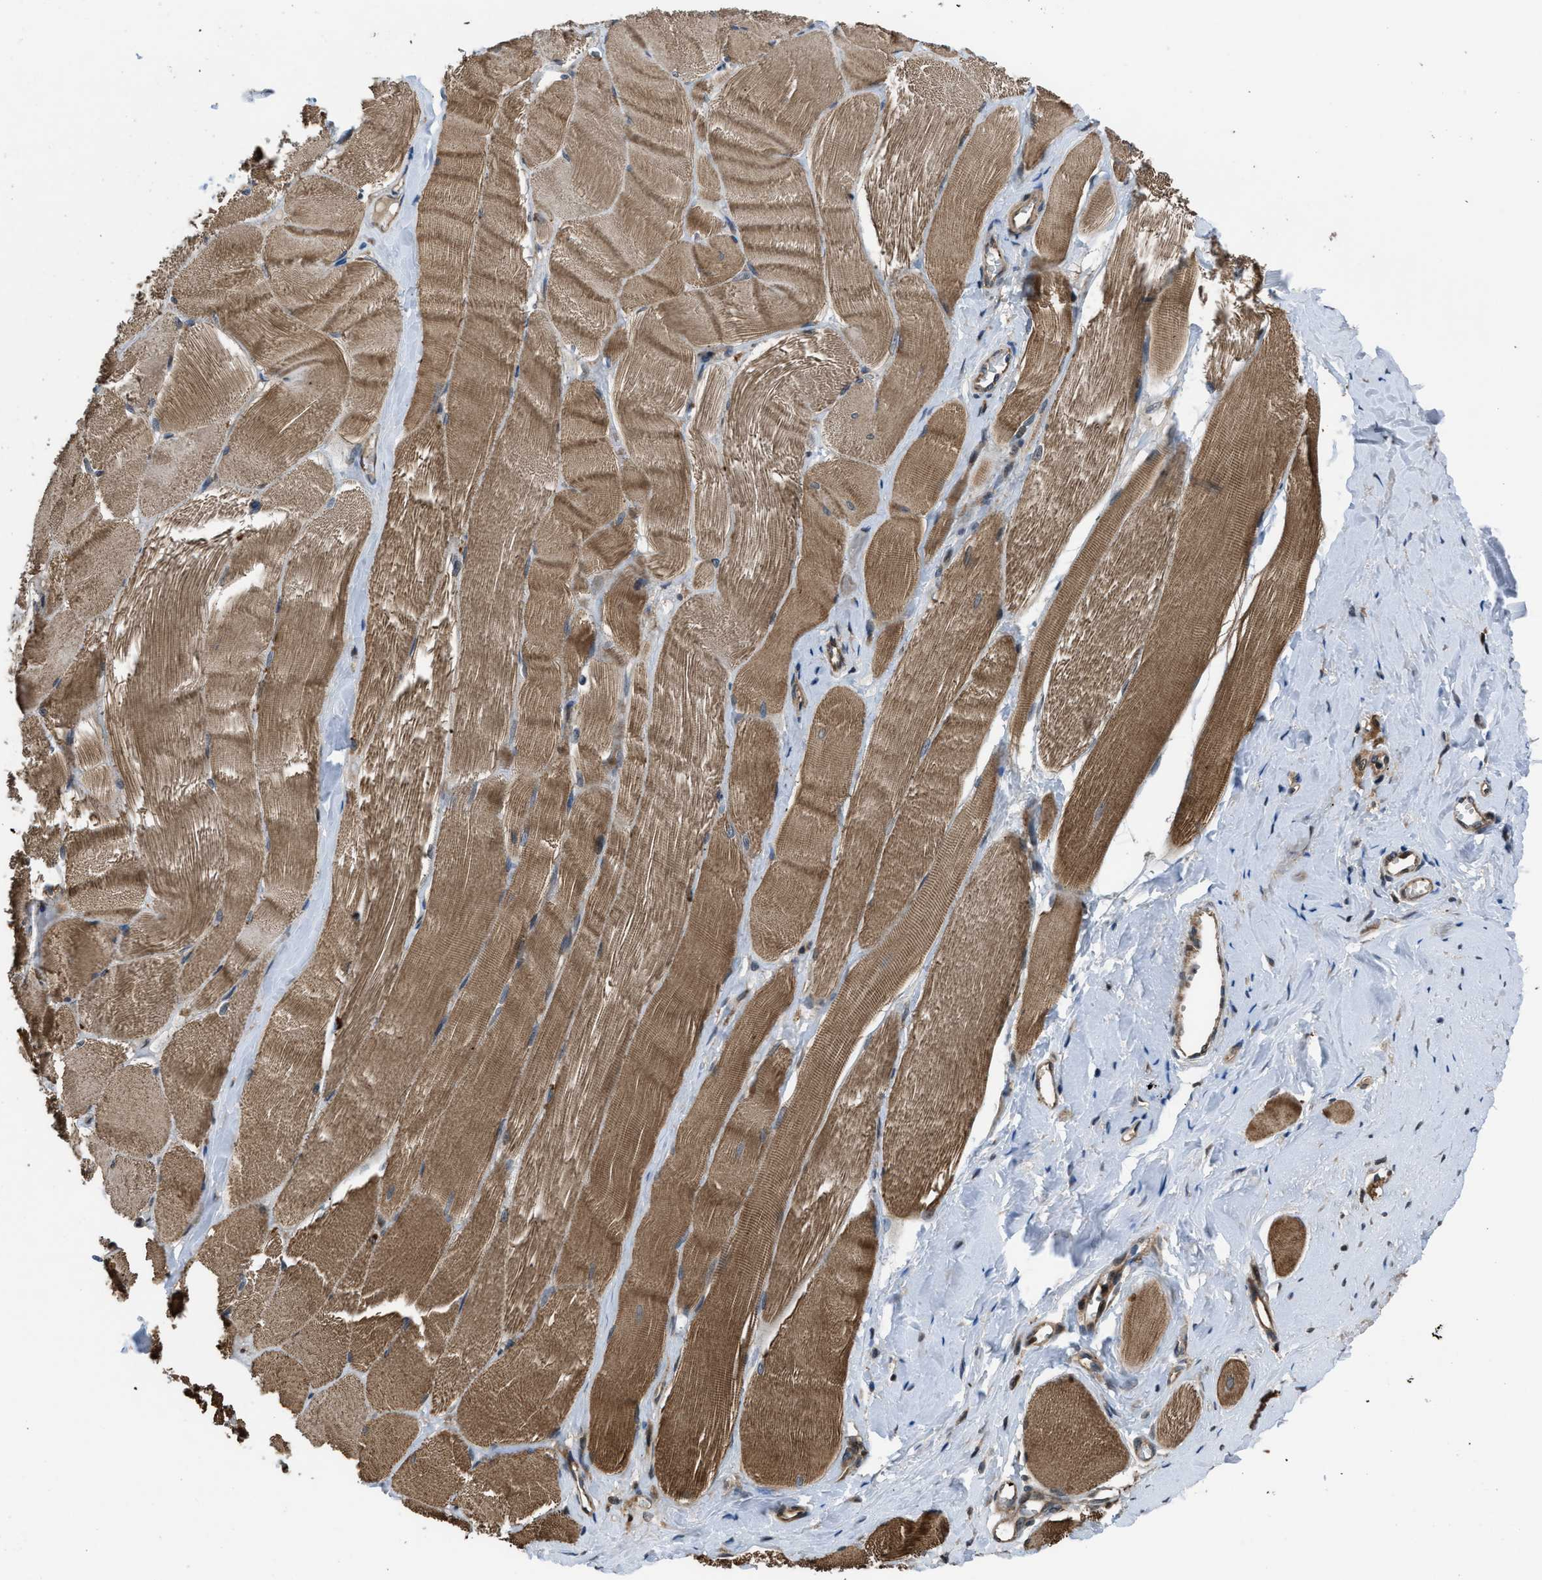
{"staining": {"intensity": "moderate", "quantity": ">75%", "location": "cytoplasmic/membranous"}, "tissue": "skeletal muscle", "cell_type": "Myocytes", "image_type": "normal", "snomed": [{"axis": "morphology", "description": "Normal tissue, NOS"}, {"axis": "morphology", "description": "Squamous cell carcinoma, NOS"}, {"axis": "topography", "description": "Skeletal muscle"}], "caption": "A photomicrograph of skeletal muscle stained for a protein exhibits moderate cytoplasmic/membranous brown staining in myocytes. (DAB (3,3'-diaminobenzidine) IHC with brightfield microscopy, high magnification).", "gene": "CTBS", "patient": {"sex": "male", "age": 51}}